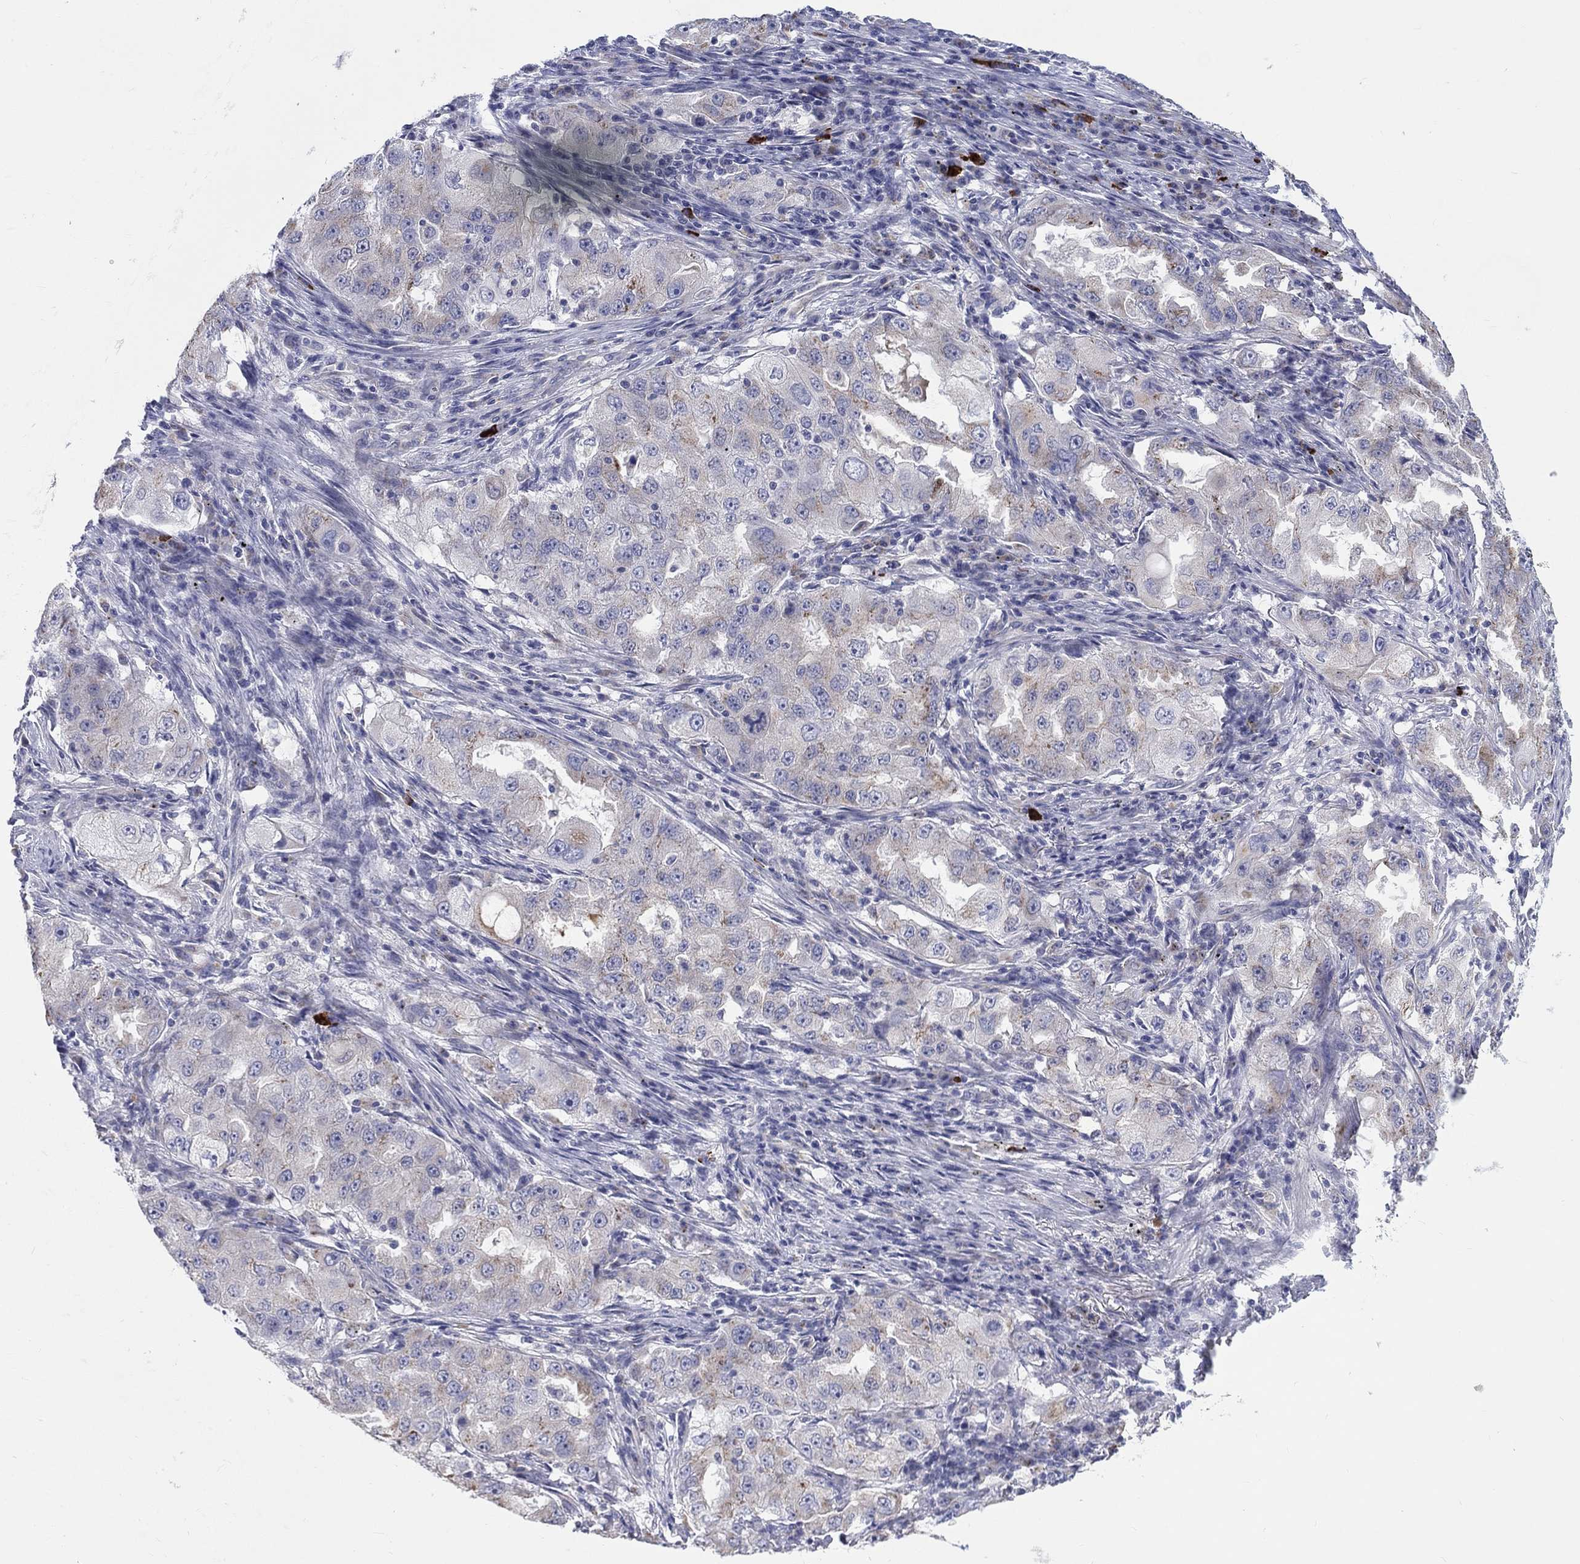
{"staining": {"intensity": "weak", "quantity": "25%-75%", "location": "cytoplasmic/membranous"}, "tissue": "lung cancer", "cell_type": "Tumor cells", "image_type": "cancer", "snomed": [{"axis": "morphology", "description": "Adenocarcinoma, NOS"}, {"axis": "topography", "description": "Lung"}], "caption": "Brown immunohistochemical staining in human lung cancer (adenocarcinoma) exhibits weak cytoplasmic/membranous staining in about 25%-75% of tumor cells.", "gene": "BCO2", "patient": {"sex": "female", "age": 61}}